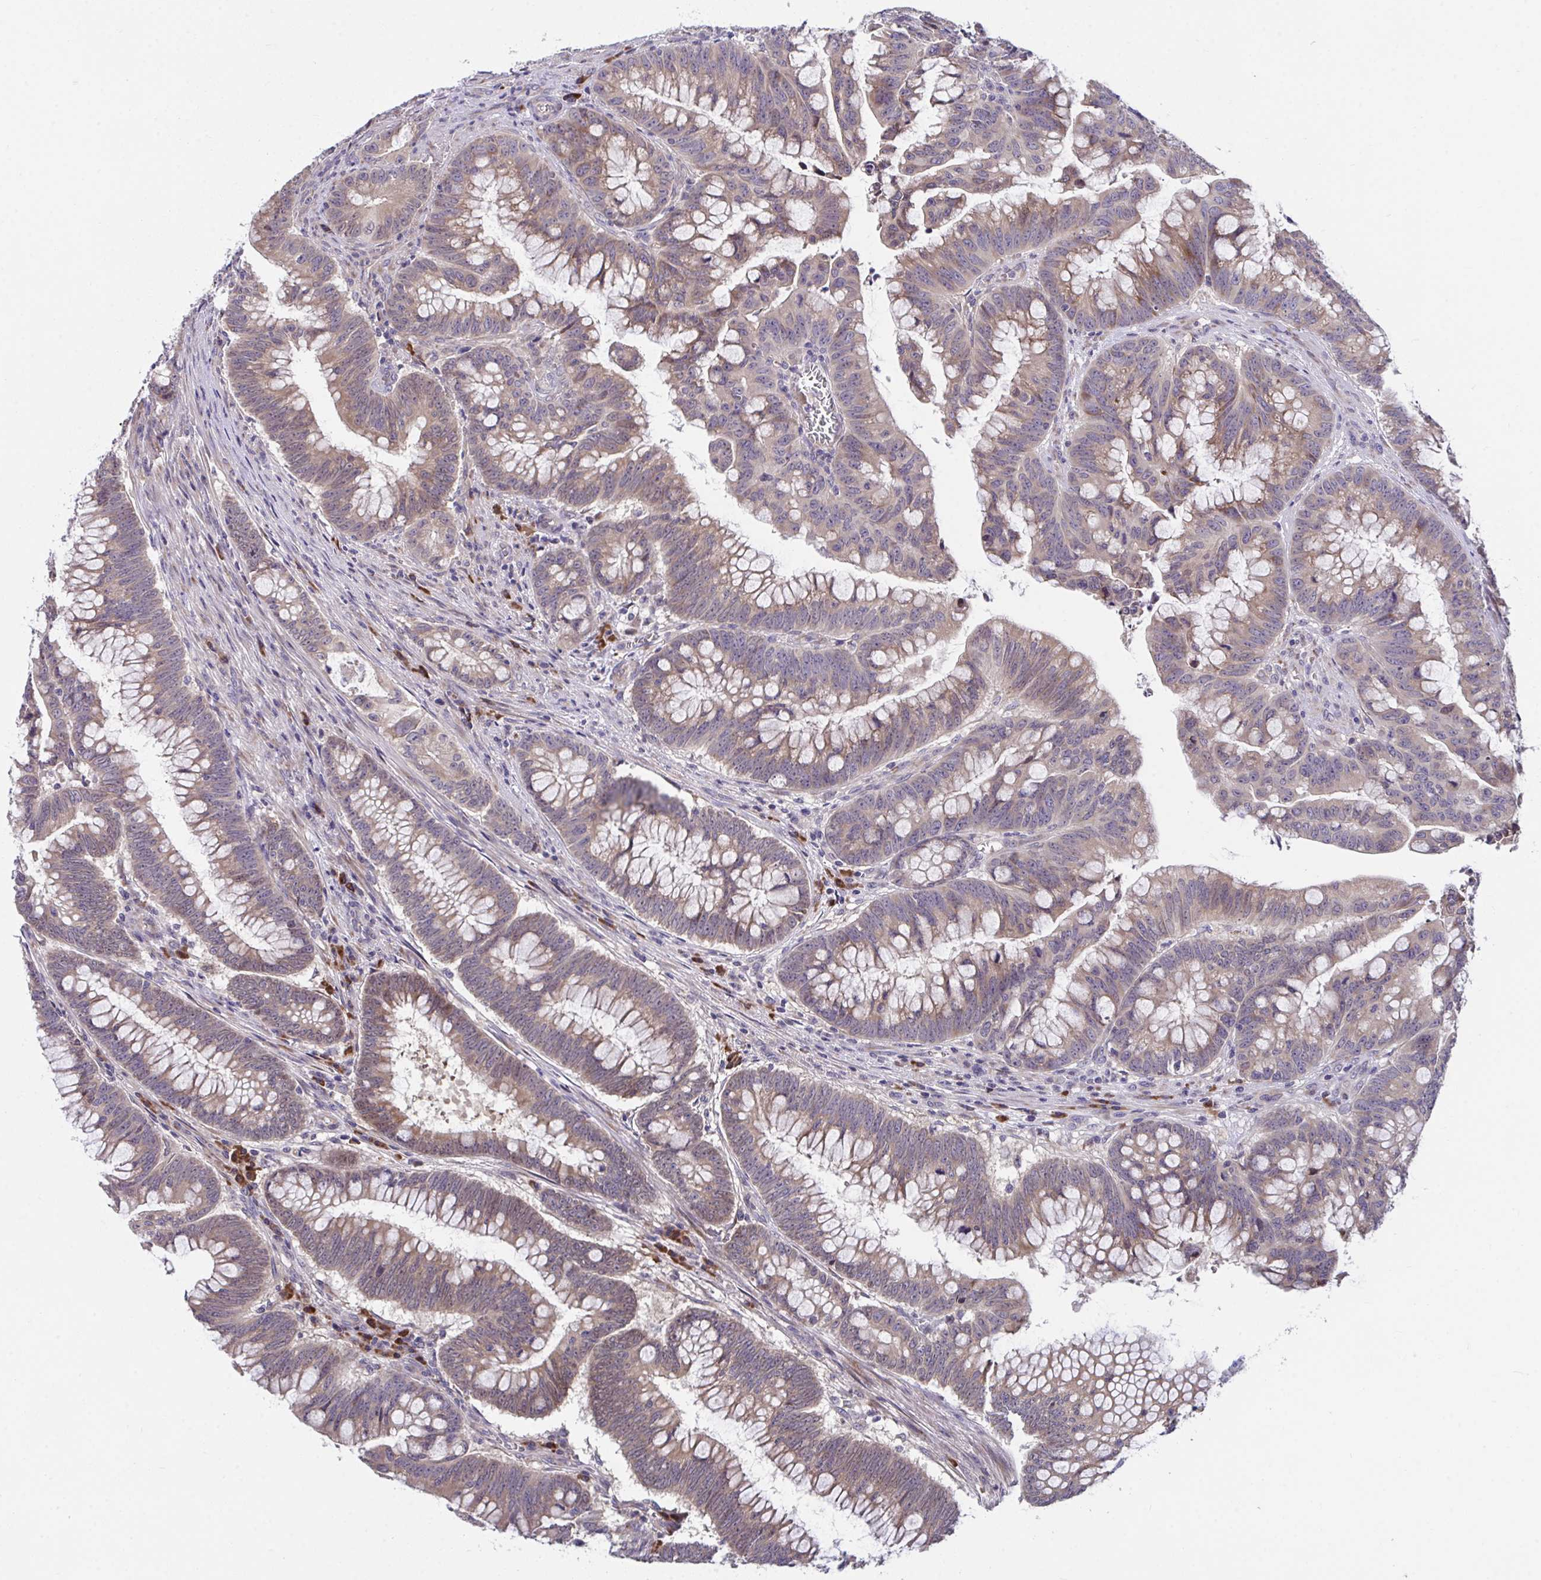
{"staining": {"intensity": "moderate", "quantity": ">75%", "location": "cytoplasmic/membranous"}, "tissue": "colorectal cancer", "cell_type": "Tumor cells", "image_type": "cancer", "snomed": [{"axis": "morphology", "description": "Adenocarcinoma, NOS"}, {"axis": "topography", "description": "Colon"}], "caption": "Adenocarcinoma (colorectal) was stained to show a protein in brown. There is medium levels of moderate cytoplasmic/membranous expression in approximately >75% of tumor cells.", "gene": "SUSD4", "patient": {"sex": "male", "age": 62}}